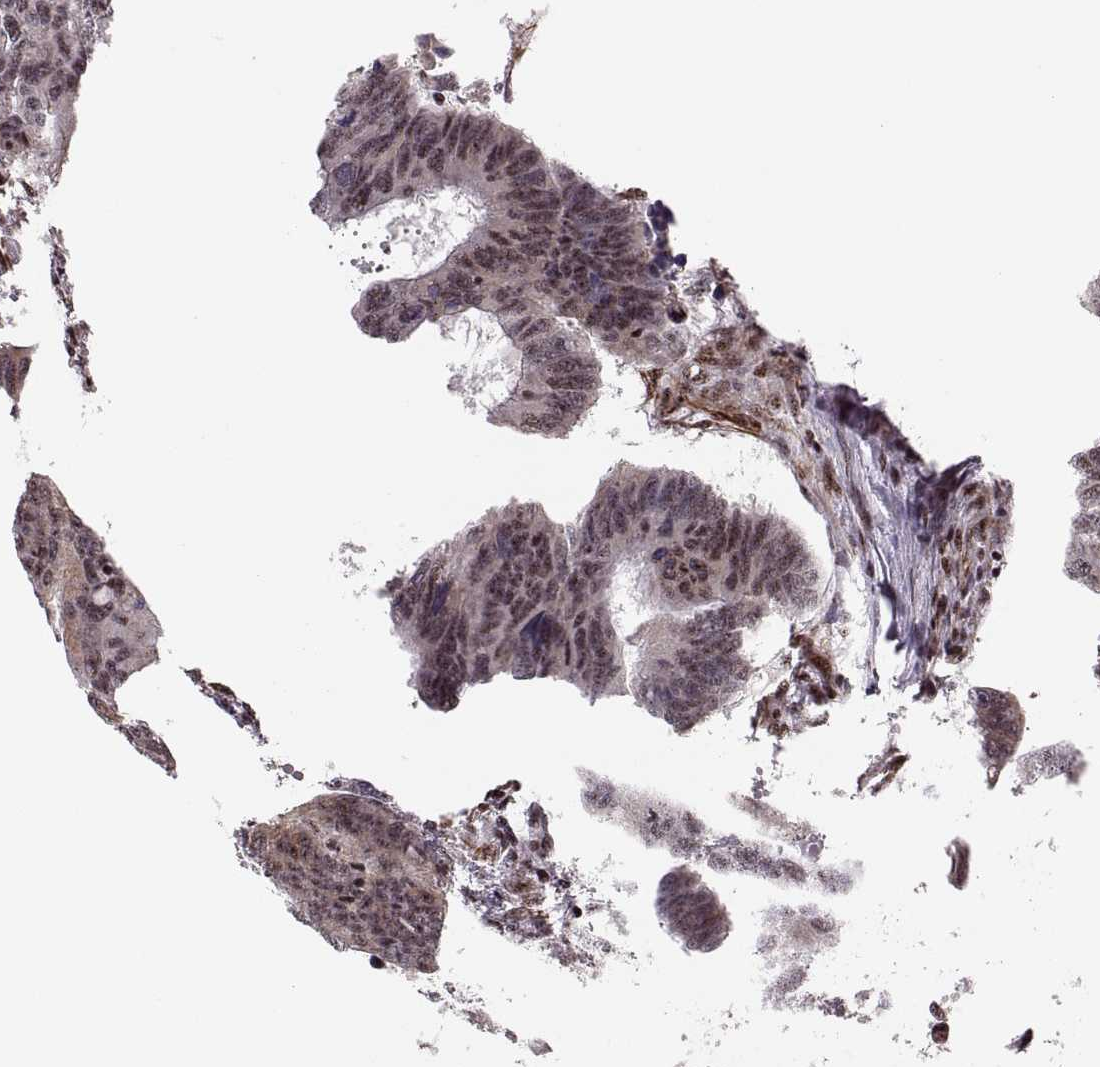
{"staining": {"intensity": "moderate", "quantity": ">75%", "location": "nuclear"}, "tissue": "colorectal cancer", "cell_type": "Tumor cells", "image_type": "cancer", "snomed": [{"axis": "morphology", "description": "Adenocarcinoma, NOS"}, {"axis": "topography", "description": "Rectum"}], "caption": "Protein analysis of colorectal cancer (adenocarcinoma) tissue exhibits moderate nuclear positivity in about >75% of tumor cells.", "gene": "ZCCHC17", "patient": {"sex": "female", "age": 85}}